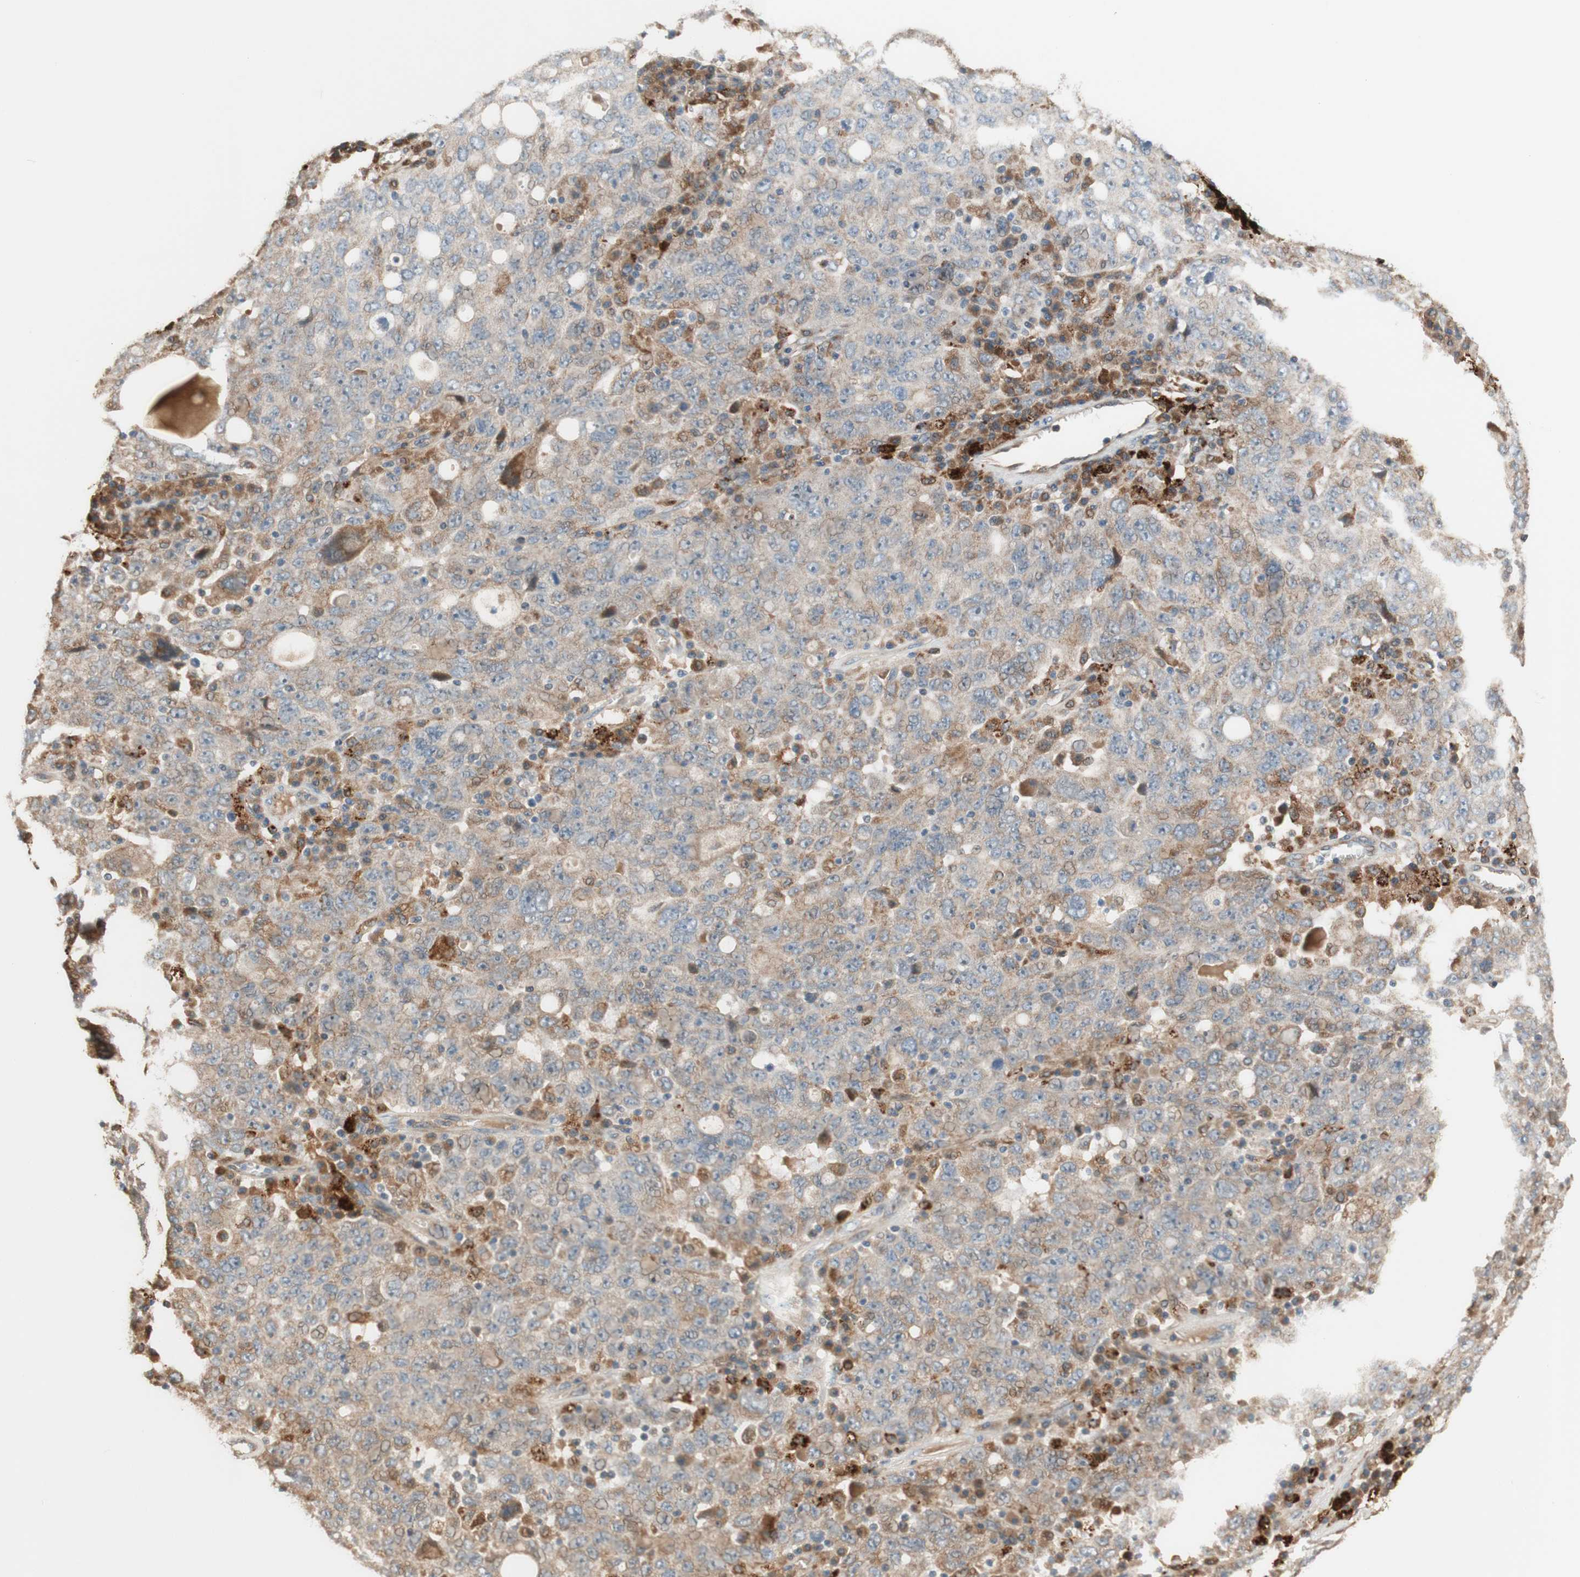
{"staining": {"intensity": "weak", "quantity": ">75%", "location": "cytoplasmic/membranous"}, "tissue": "ovarian cancer", "cell_type": "Tumor cells", "image_type": "cancer", "snomed": [{"axis": "morphology", "description": "Carcinoma, endometroid"}, {"axis": "topography", "description": "Ovary"}], "caption": "Immunohistochemical staining of ovarian cancer (endometroid carcinoma) reveals weak cytoplasmic/membranous protein expression in approximately >75% of tumor cells.", "gene": "PTPN21", "patient": {"sex": "female", "age": 62}}